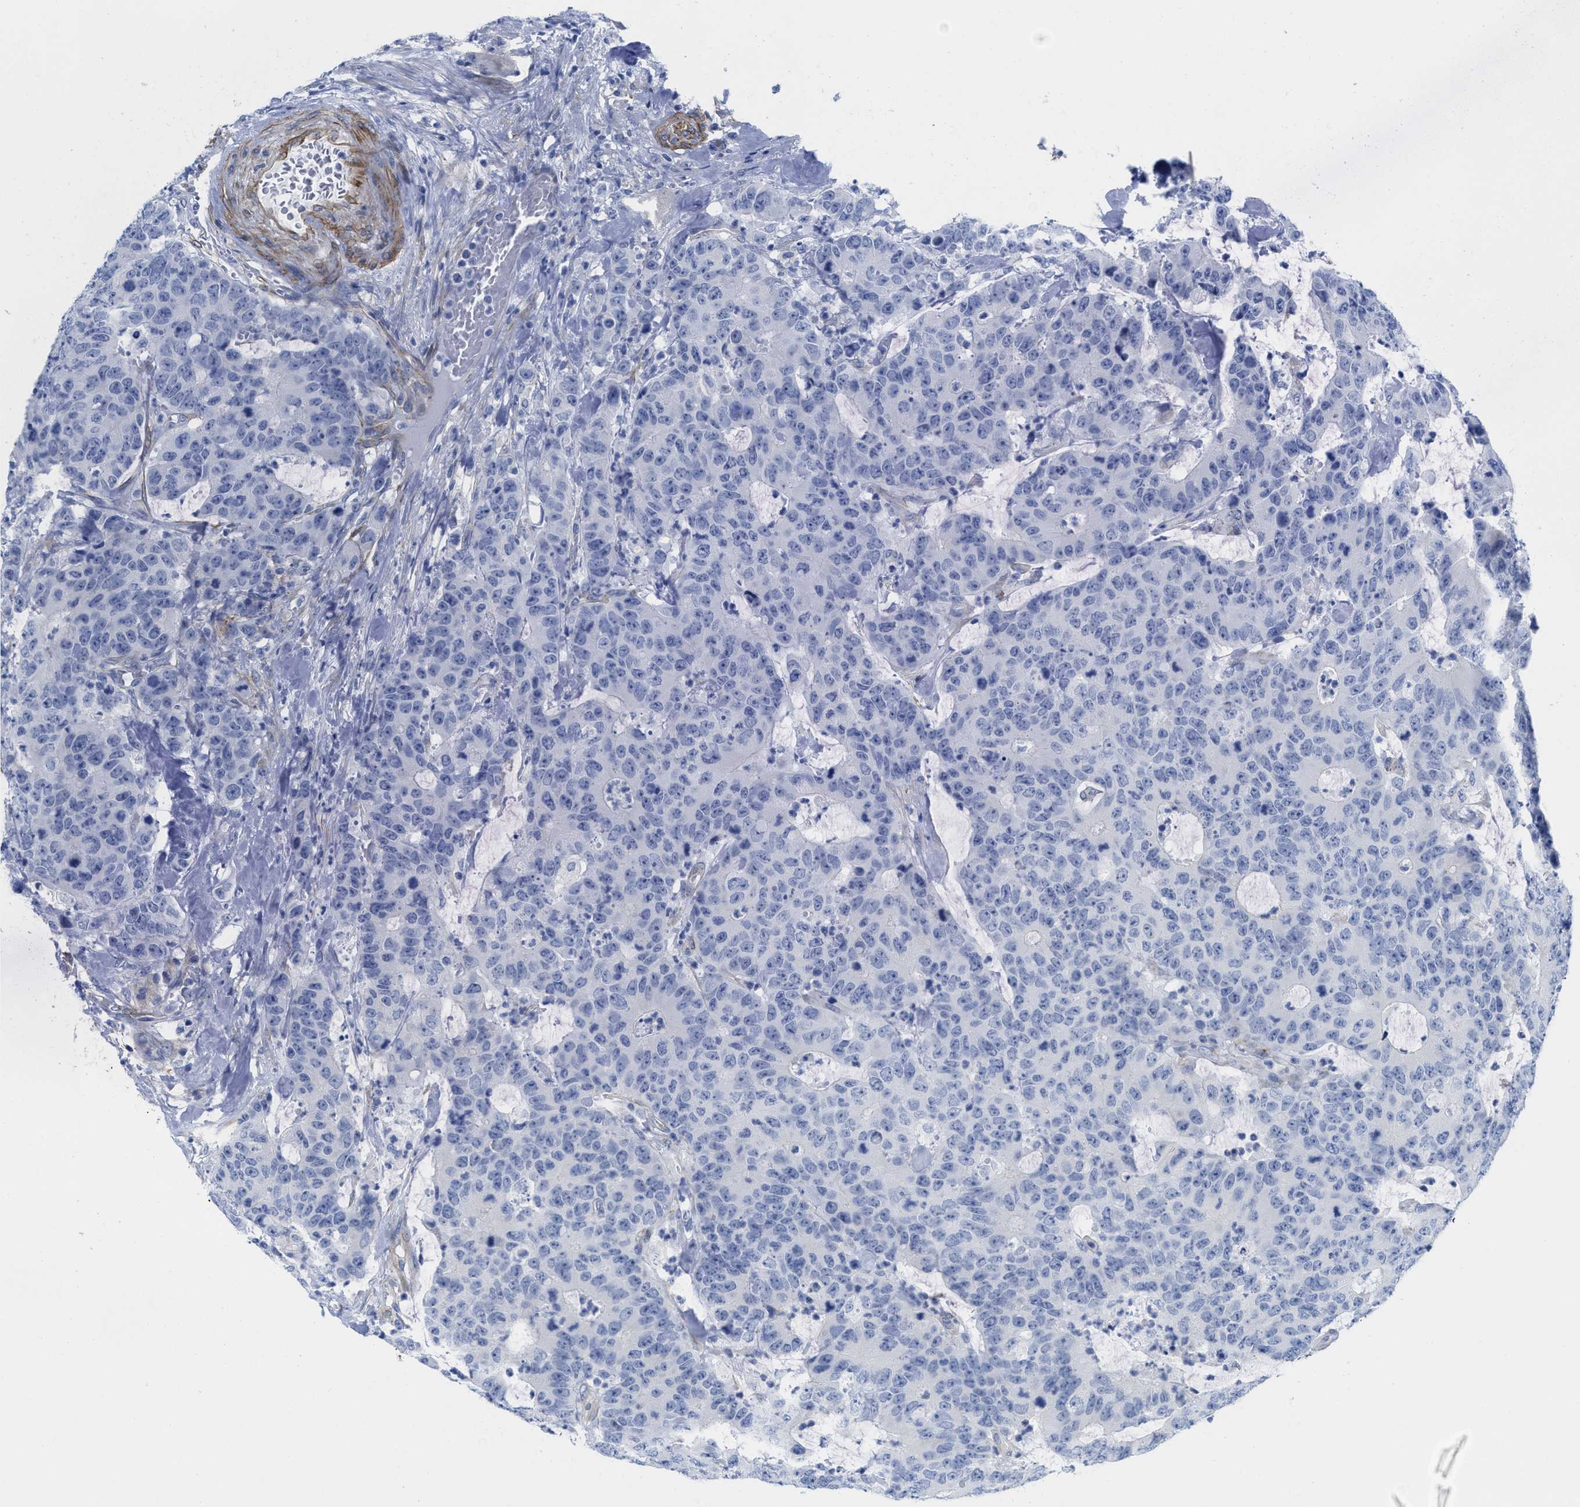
{"staining": {"intensity": "negative", "quantity": "none", "location": "none"}, "tissue": "colorectal cancer", "cell_type": "Tumor cells", "image_type": "cancer", "snomed": [{"axis": "morphology", "description": "Adenocarcinoma, NOS"}, {"axis": "topography", "description": "Colon"}], "caption": "DAB immunohistochemical staining of human colorectal cancer reveals no significant positivity in tumor cells.", "gene": "TUB", "patient": {"sex": "female", "age": 86}}